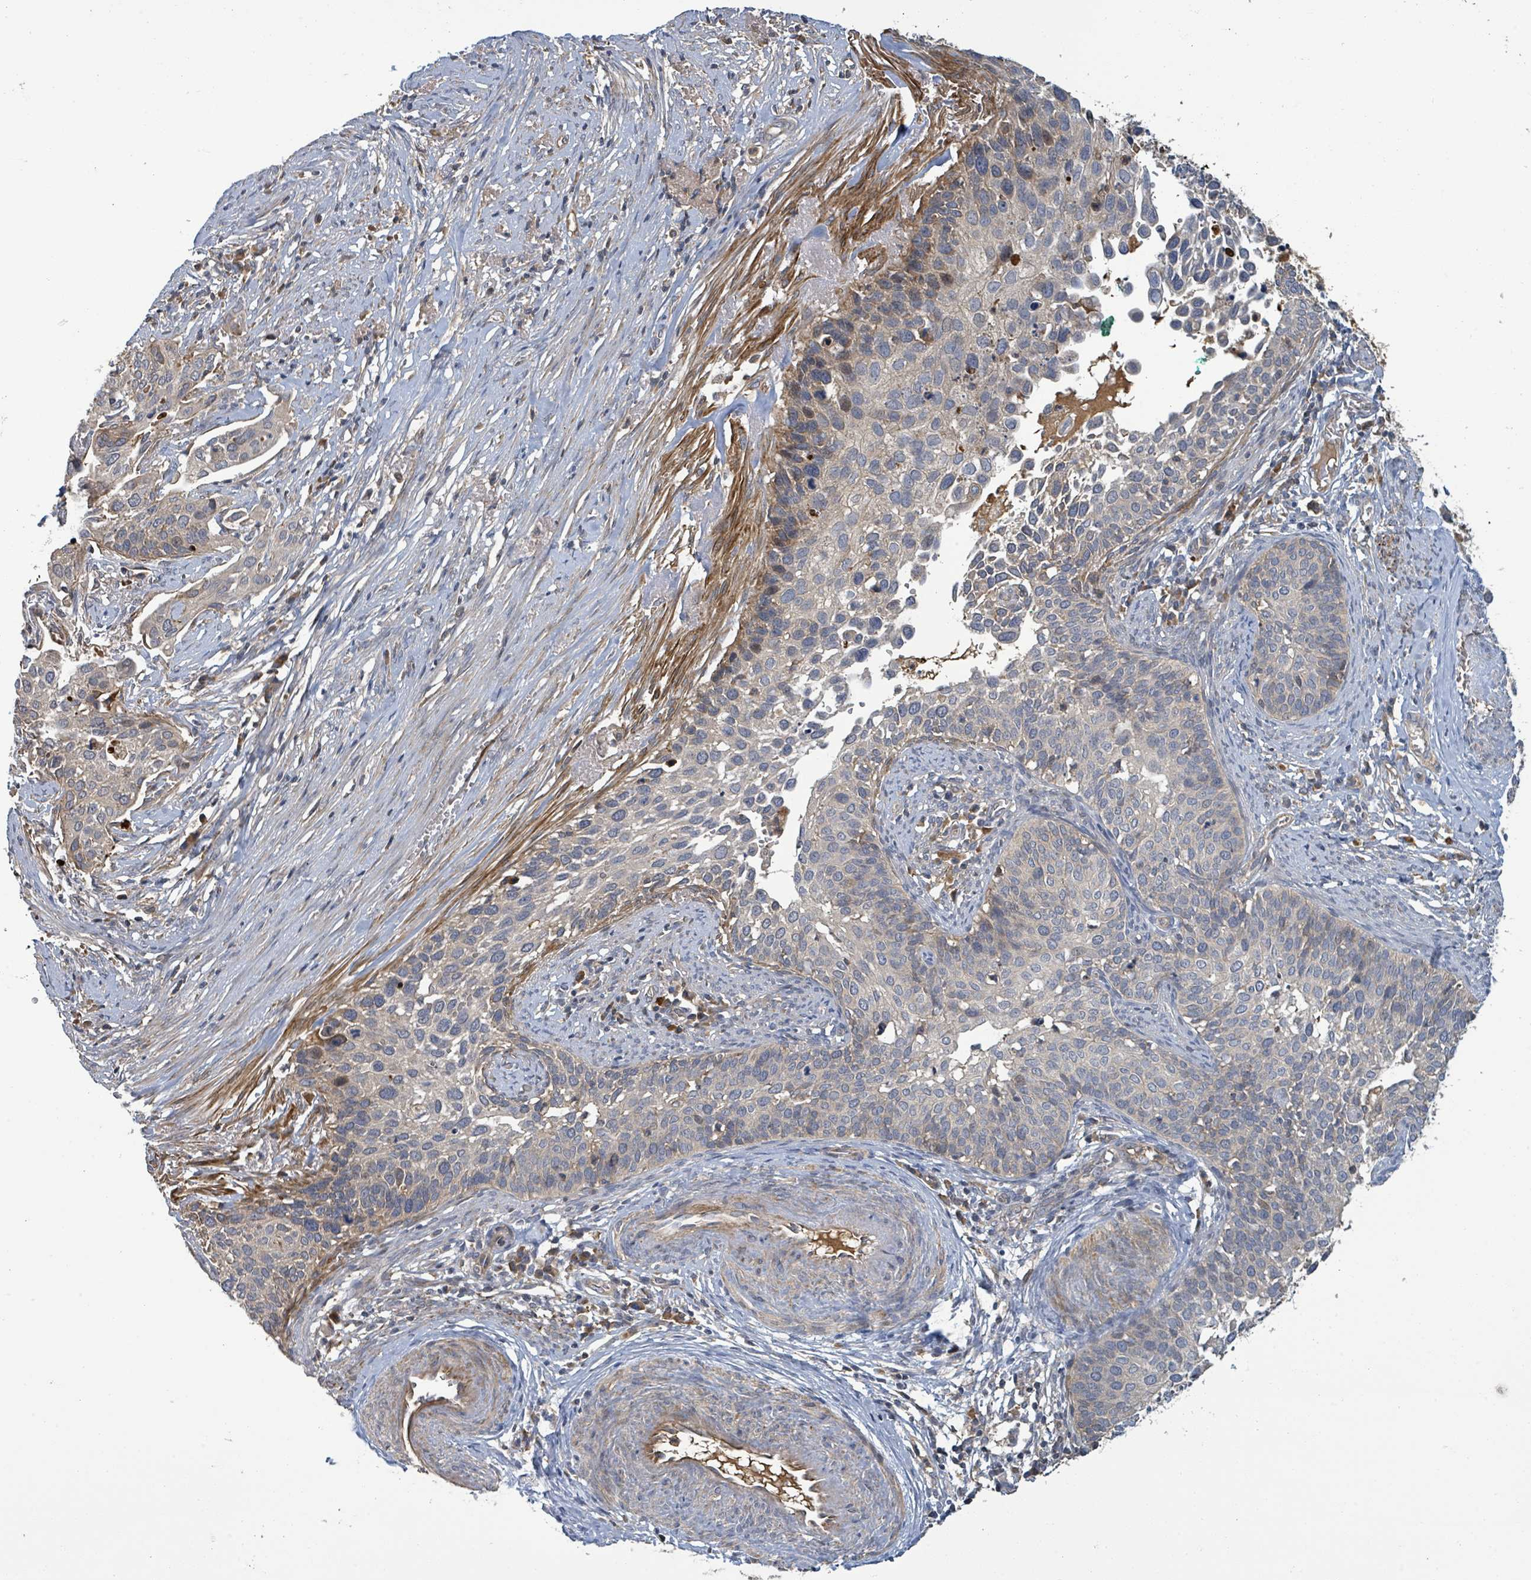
{"staining": {"intensity": "negative", "quantity": "none", "location": "none"}, "tissue": "cervical cancer", "cell_type": "Tumor cells", "image_type": "cancer", "snomed": [{"axis": "morphology", "description": "Squamous cell carcinoma, NOS"}, {"axis": "topography", "description": "Cervix"}], "caption": "Tumor cells show no significant positivity in cervical squamous cell carcinoma.", "gene": "STARD4", "patient": {"sex": "female", "age": 44}}